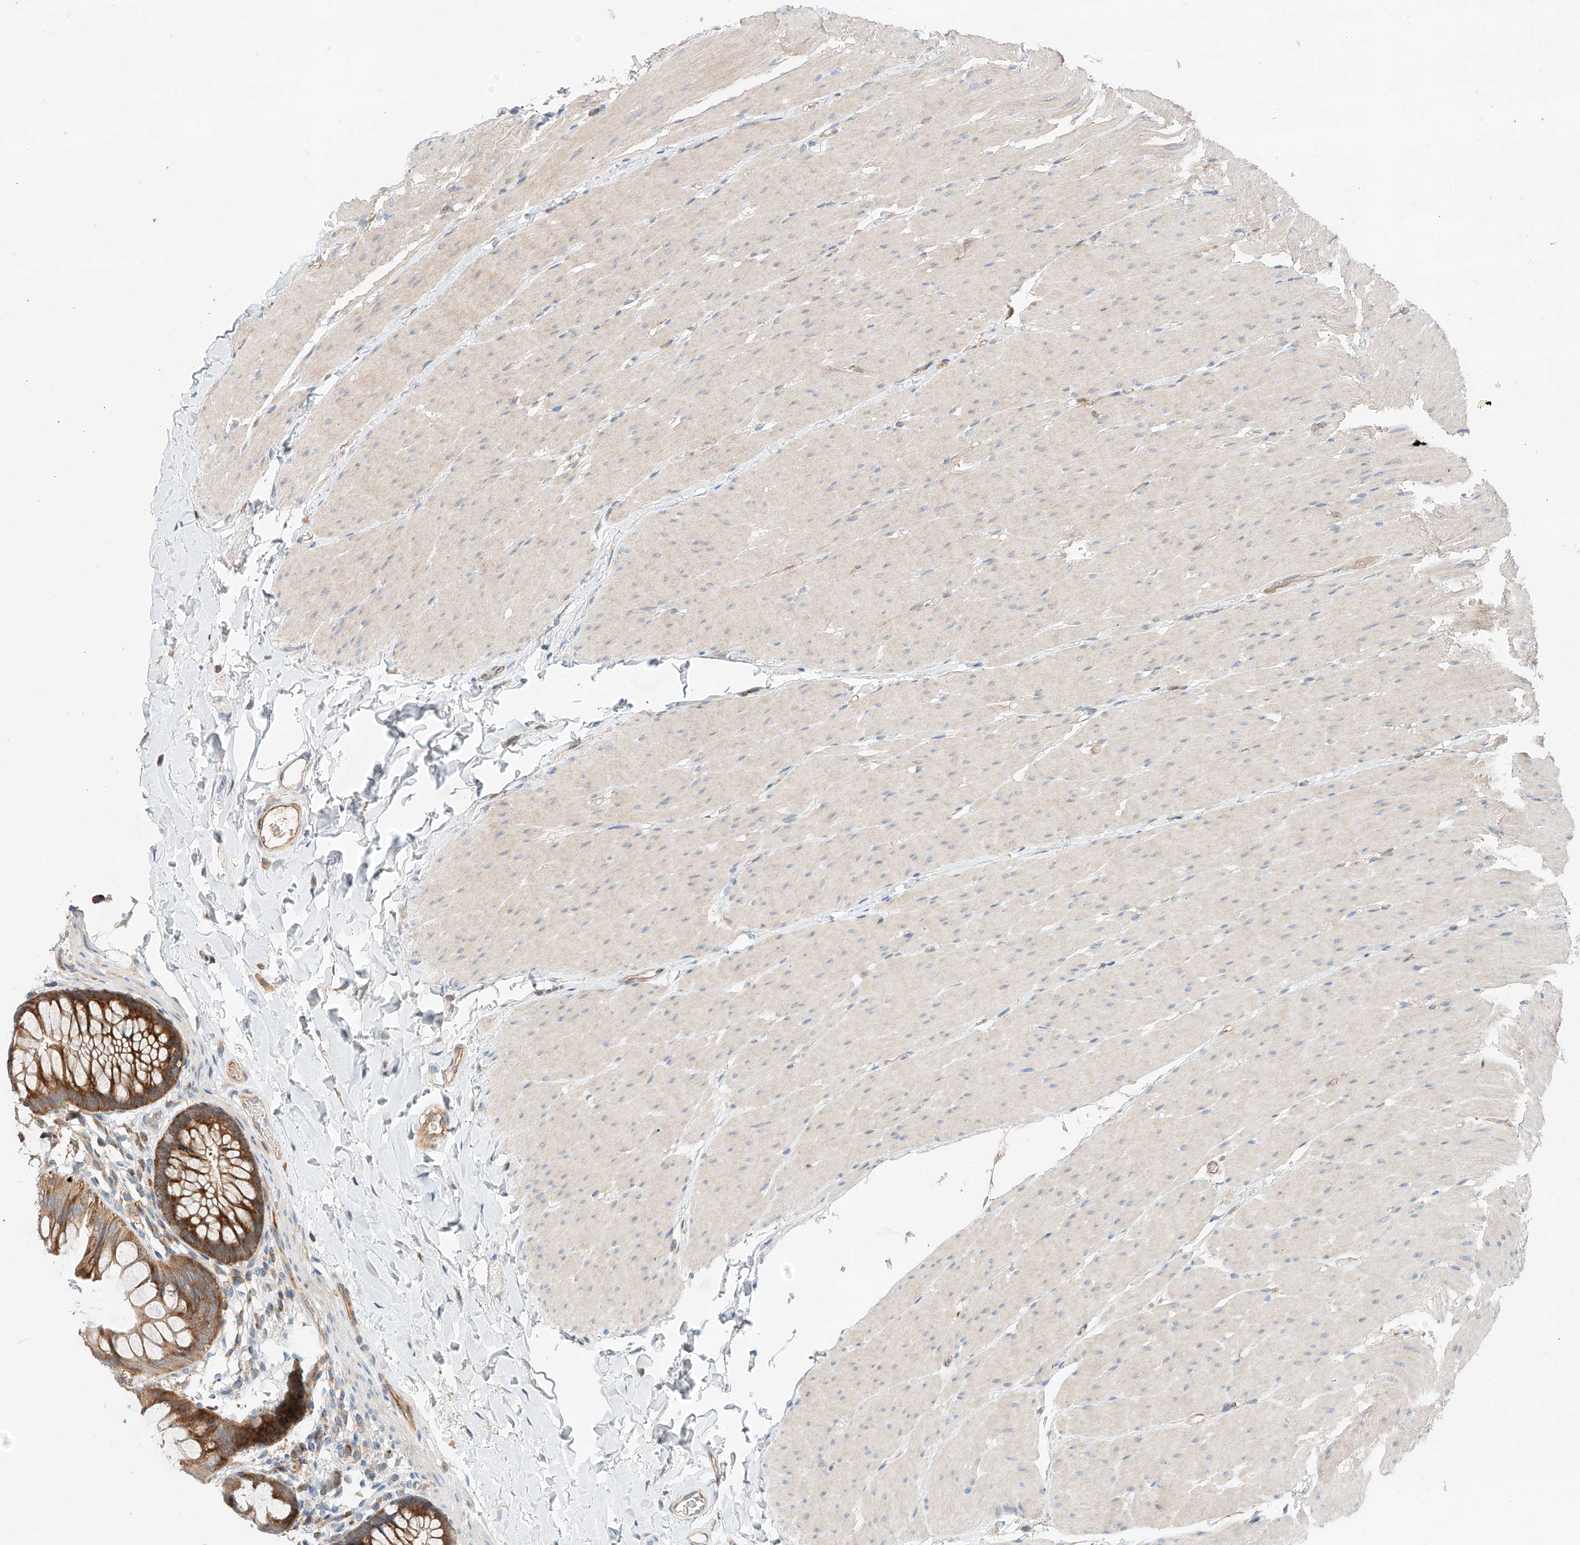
{"staining": {"intensity": "moderate", "quantity": ">75%", "location": "cytoplasmic/membranous"}, "tissue": "colon", "cell_type": "Endothelial cells", "image_type": "normal", "snomed": [{"axis": "morphology", "description": "Normal tissue, NOS"}, {"axis": "topography", "description": "Colon"}], "caption": "An IHC photomicrograph of benign tissue is shown. Protein staining in brown shows moderate cytoplasmic/membranous positivity in colon within endothelial cells. (Brightfield microscopy of DAB IHC at high magnification).", "gene": "RUSC1", "patient": {"sex": "female", "age": 62}}